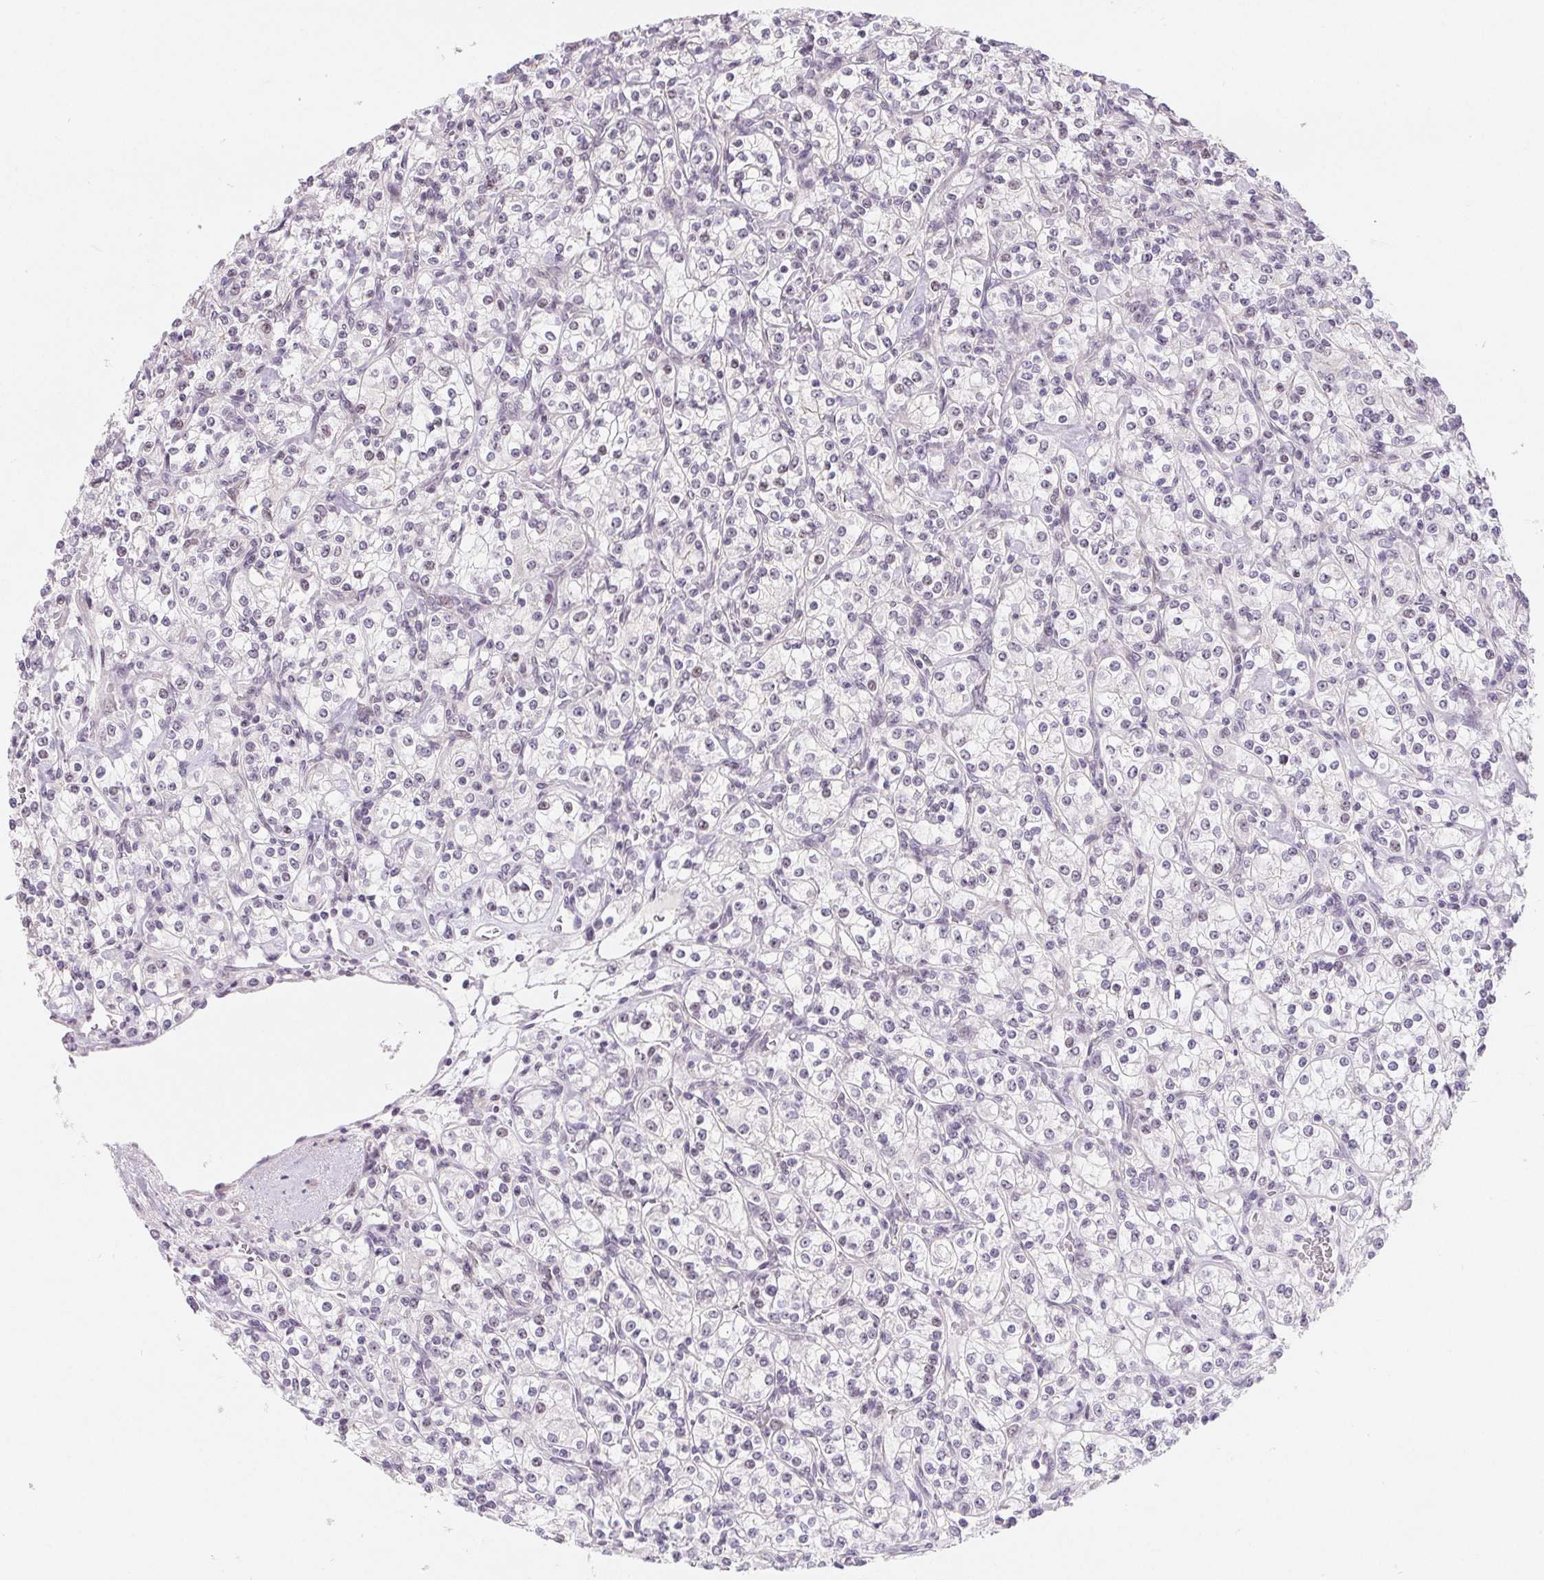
{"staining": {"intensity": "negative", "quantity": "none", "location": "none"}, "tissue": "renal cancer", "cell_type": "Tumor cells", "image_type": "cancer", "snomed": [{"axis": "morphology", "description": "Adenocarcinoma, NOS"}, {"axis": "topography", "description": "Kidney"}], "caption": "IHC of human renal adenocarcinoma displays no positivity in tumor cells.", "gene": "LCA5L", "patient": {"sex": "male", "age": 77}}